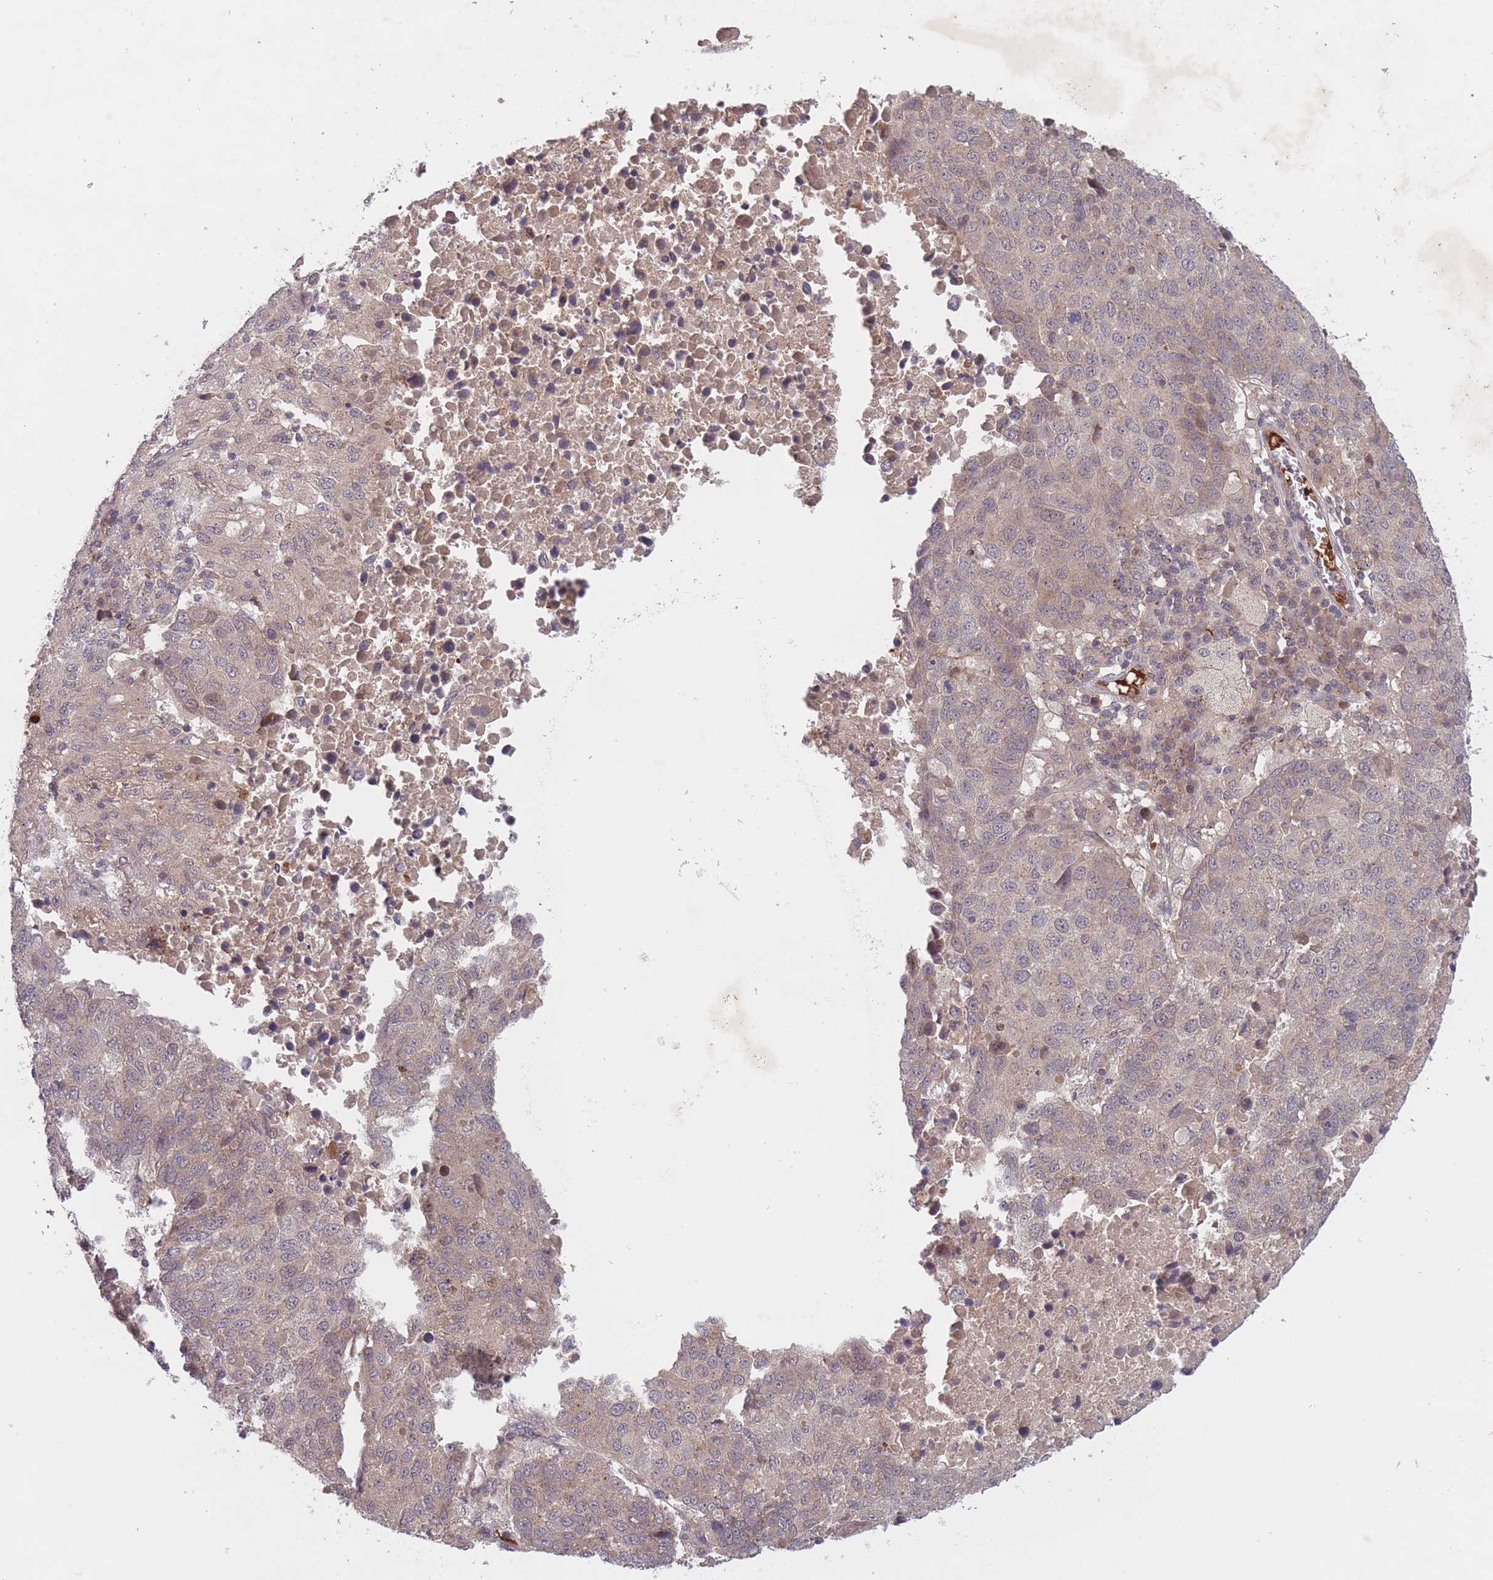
{"staining": {"intensity": "weak", "quantity": "<25%", "location": "cytoplasmic/membranous"}, "tissue": "lung cancer", "cell_type": "Tumor cells", "image_type": "cancer", "snomed": [{"axis": "morphology", "description": "Squamous cell carcinoma, NOS"}, {"axis": "topography", "description": "Lung"}], "caption": "Lung cancer (squamous cell carcinoma) was stained to show a protein in brown. There is no significant staining in tumor cells.", "gene": "SECTM1", "patient": {"sex": "male", "age": 73}}